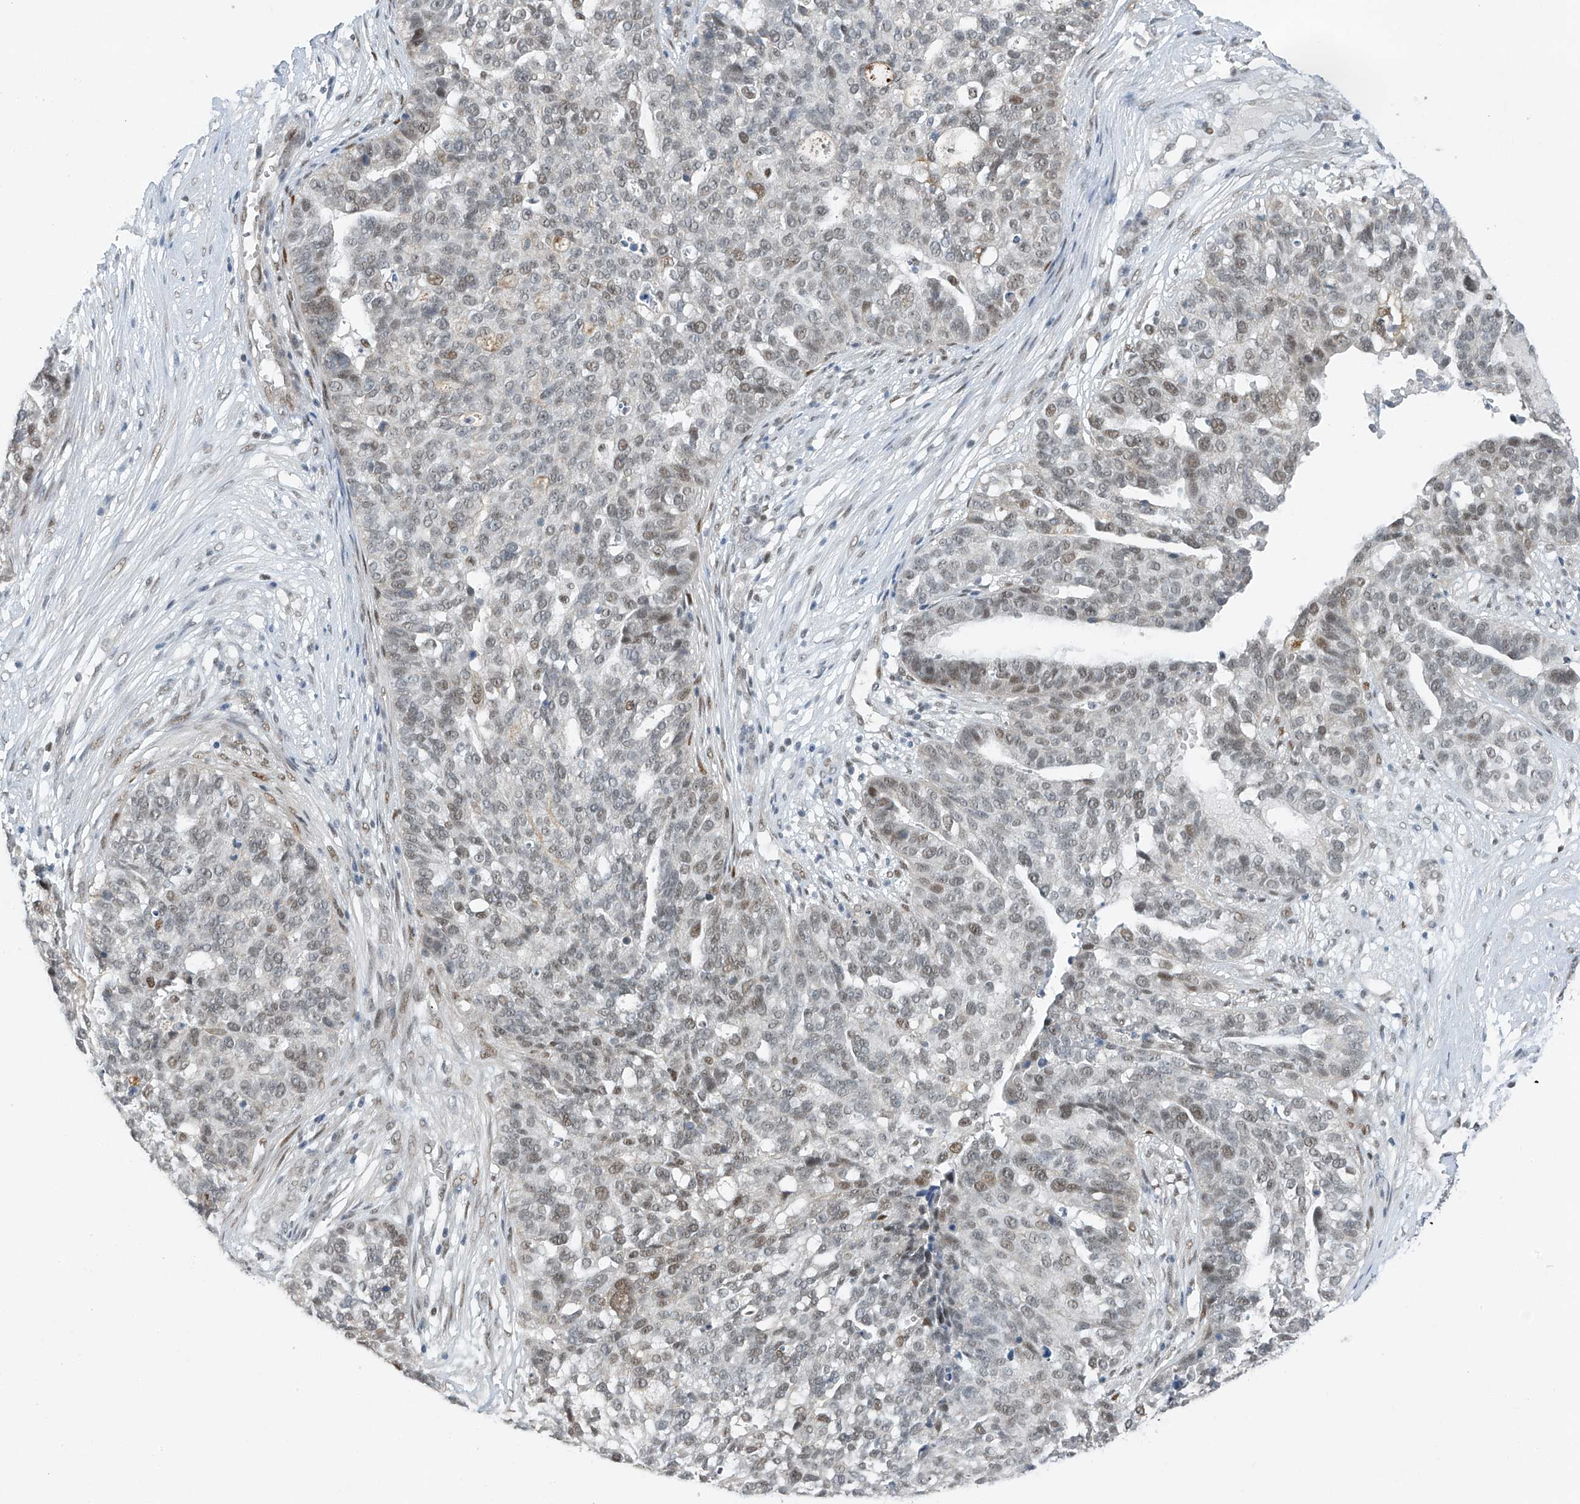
{"staining": {"intensity": "moderate", "quantity": "<25%", "location": "nuclear"}, "tissue": "ovarian cancer", "cell_type": "Tumor cells", "image_type": "cancer", "snomed": [{"axis": "morphology", "description": "Cystadenocarcinoma, serous, NOS"}, {"axis": "topography", "description": "Ovary"}], "caption": "Human ovarian cancer (serous cystadenocarcinoma) stained with a protein marker shows moderate staining in tumor cells.", "gene": "TAF8", "patient": {"sex": "female", "age": 59}}